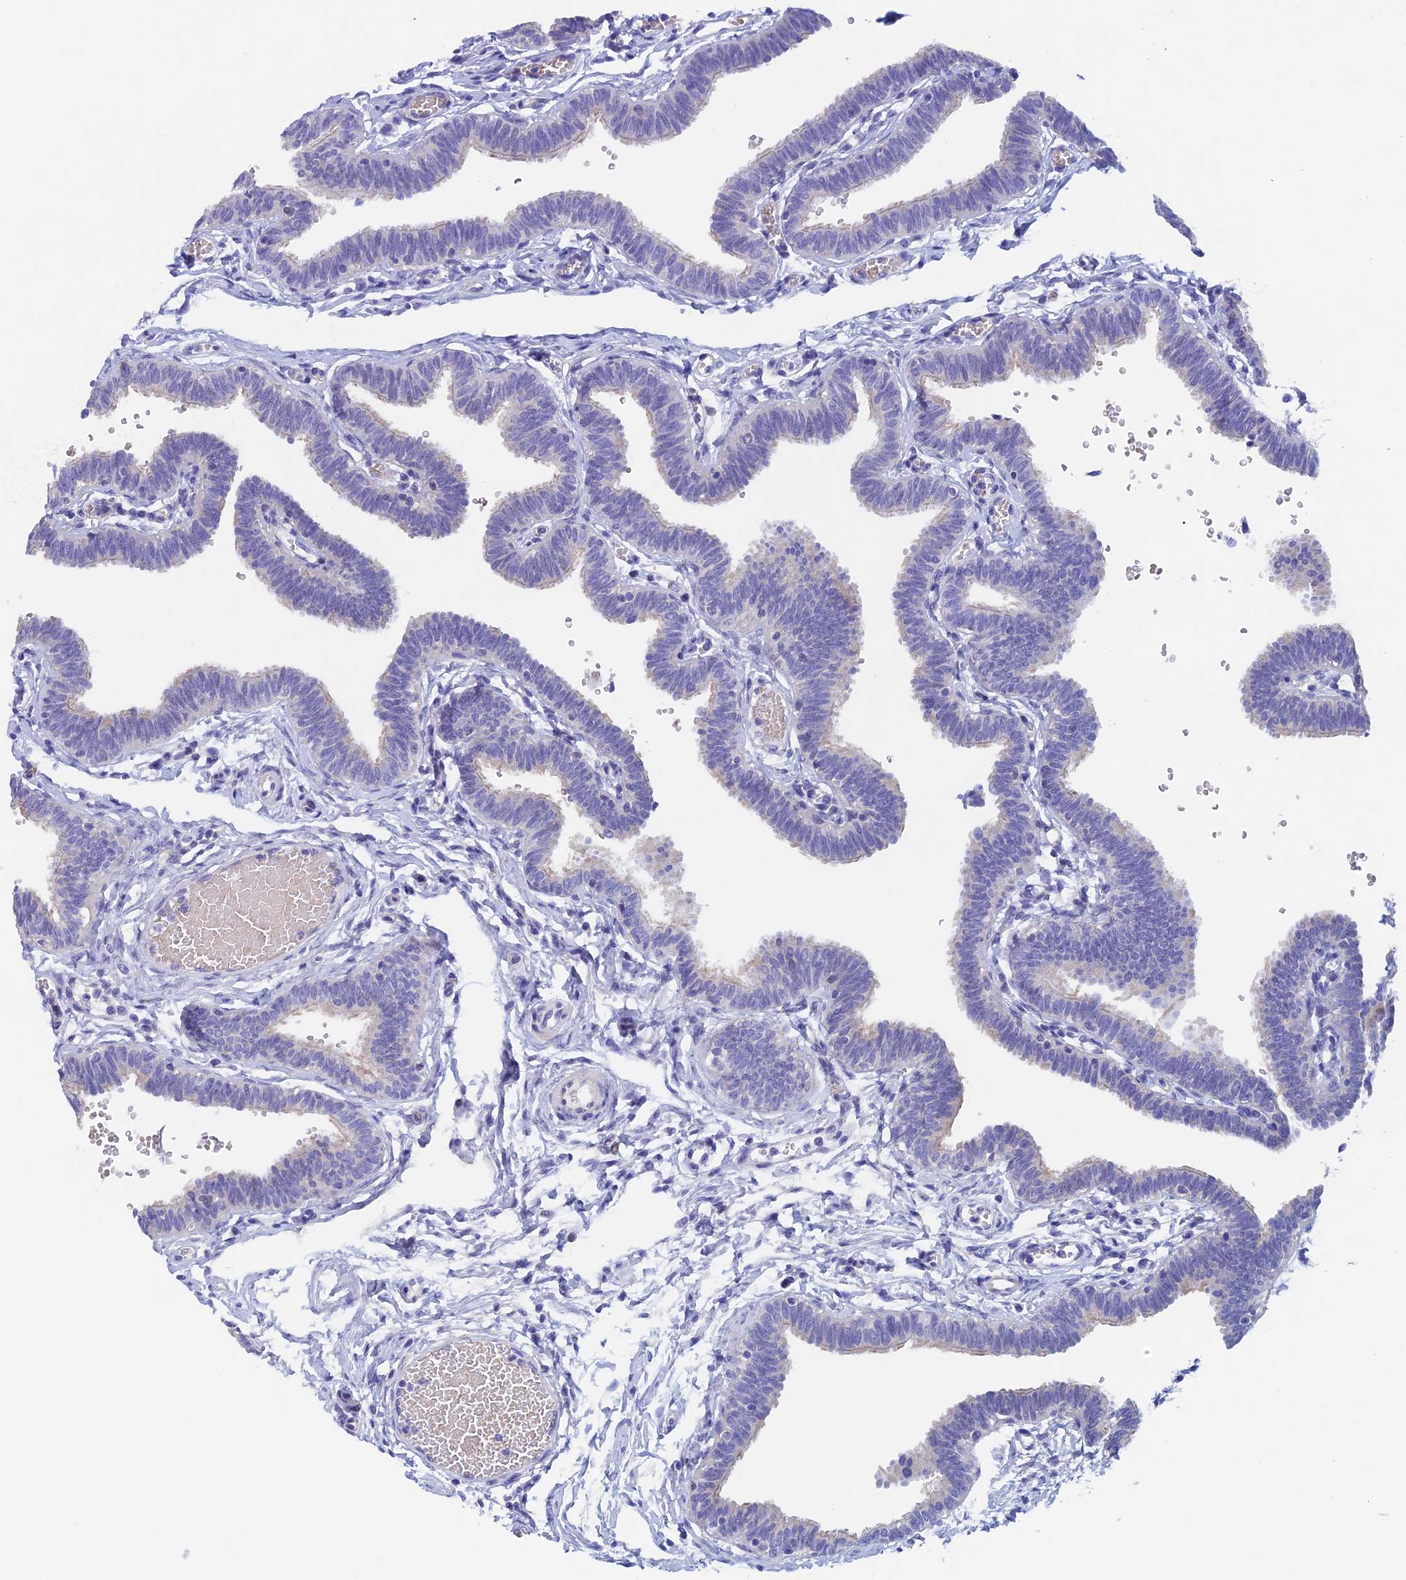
{"staining": {"intensity": "negative", "quantity": "none", "location": "none"}, "tissue": "fallopian tube", "cell_type": "Glandular cells", "image_type": "normal", "snomed": [{"axis": "morphology", "description": "Normal tissue, NOS"}, {"axis": "topography", "description": "Fallopian tube"}, {"axis": "topography", "description": "Ovary"}], "caption": "Immunohistochemistry (IHC) of normal fallopian tube displays no staining in glandular cells.", "gene": "PSMC3IP", "patient": {"sex": "female", "age": 23}}